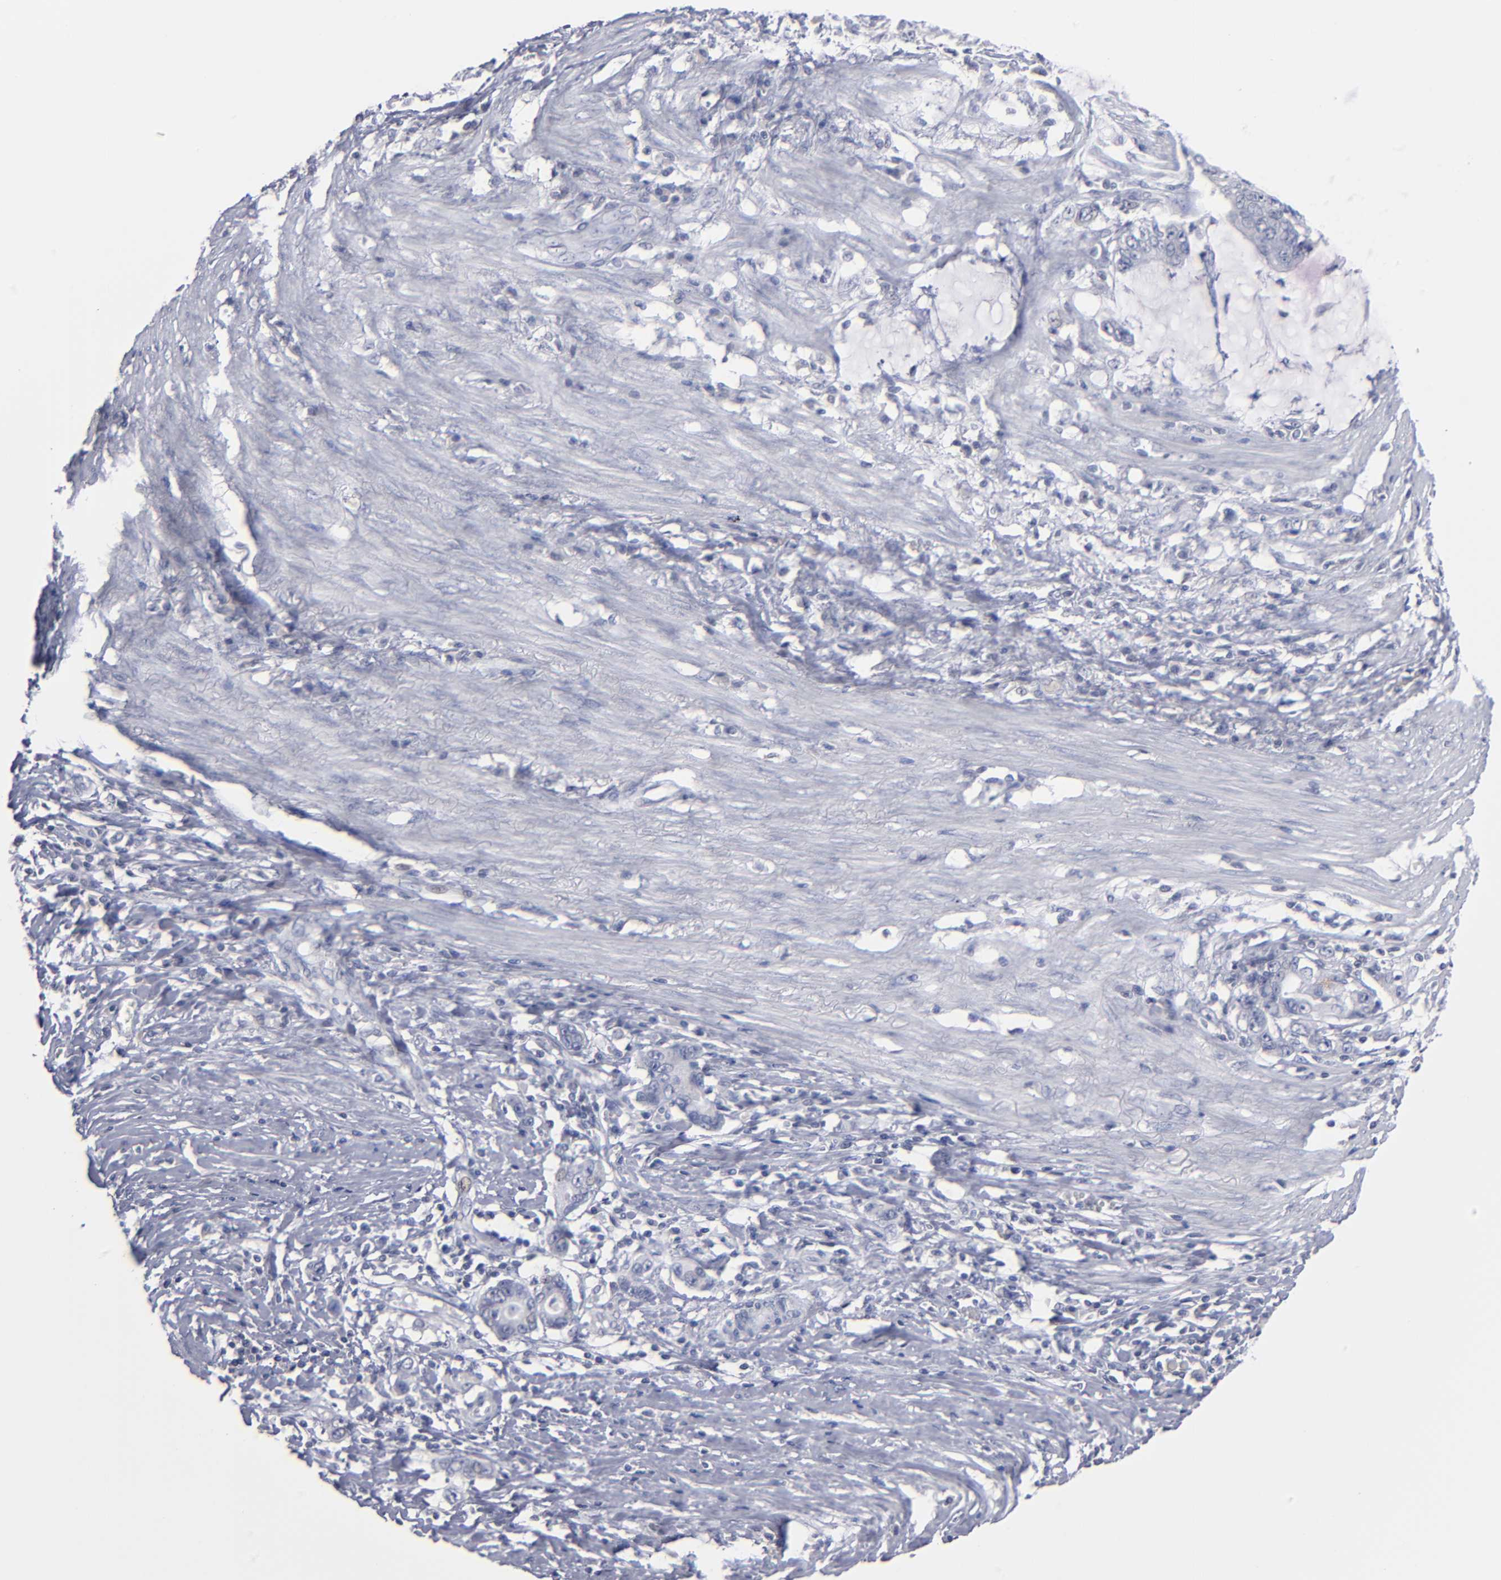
{"staining": {"intensity": "negative", "quantity": "none", "location": "none"}, "tissue": "stomach cancer", "cell_type": "Tumor cells", "image_type": "cancer", "snomed": [{"axis": "morphology", "description": "Adenocarcinoma, NOS"}, {"axis": "topography", "description": "Stomach, lower"}], "caption": "Tumor cells show no significant positivity in stomach adenocarcinoma. (Stains: DAB IHC with hematoxylin counter stain, Microscopy: brightfield microscopy at high magnification).", "gene": "RPH3A", "patient": {"sex": "female", "age": 72}}